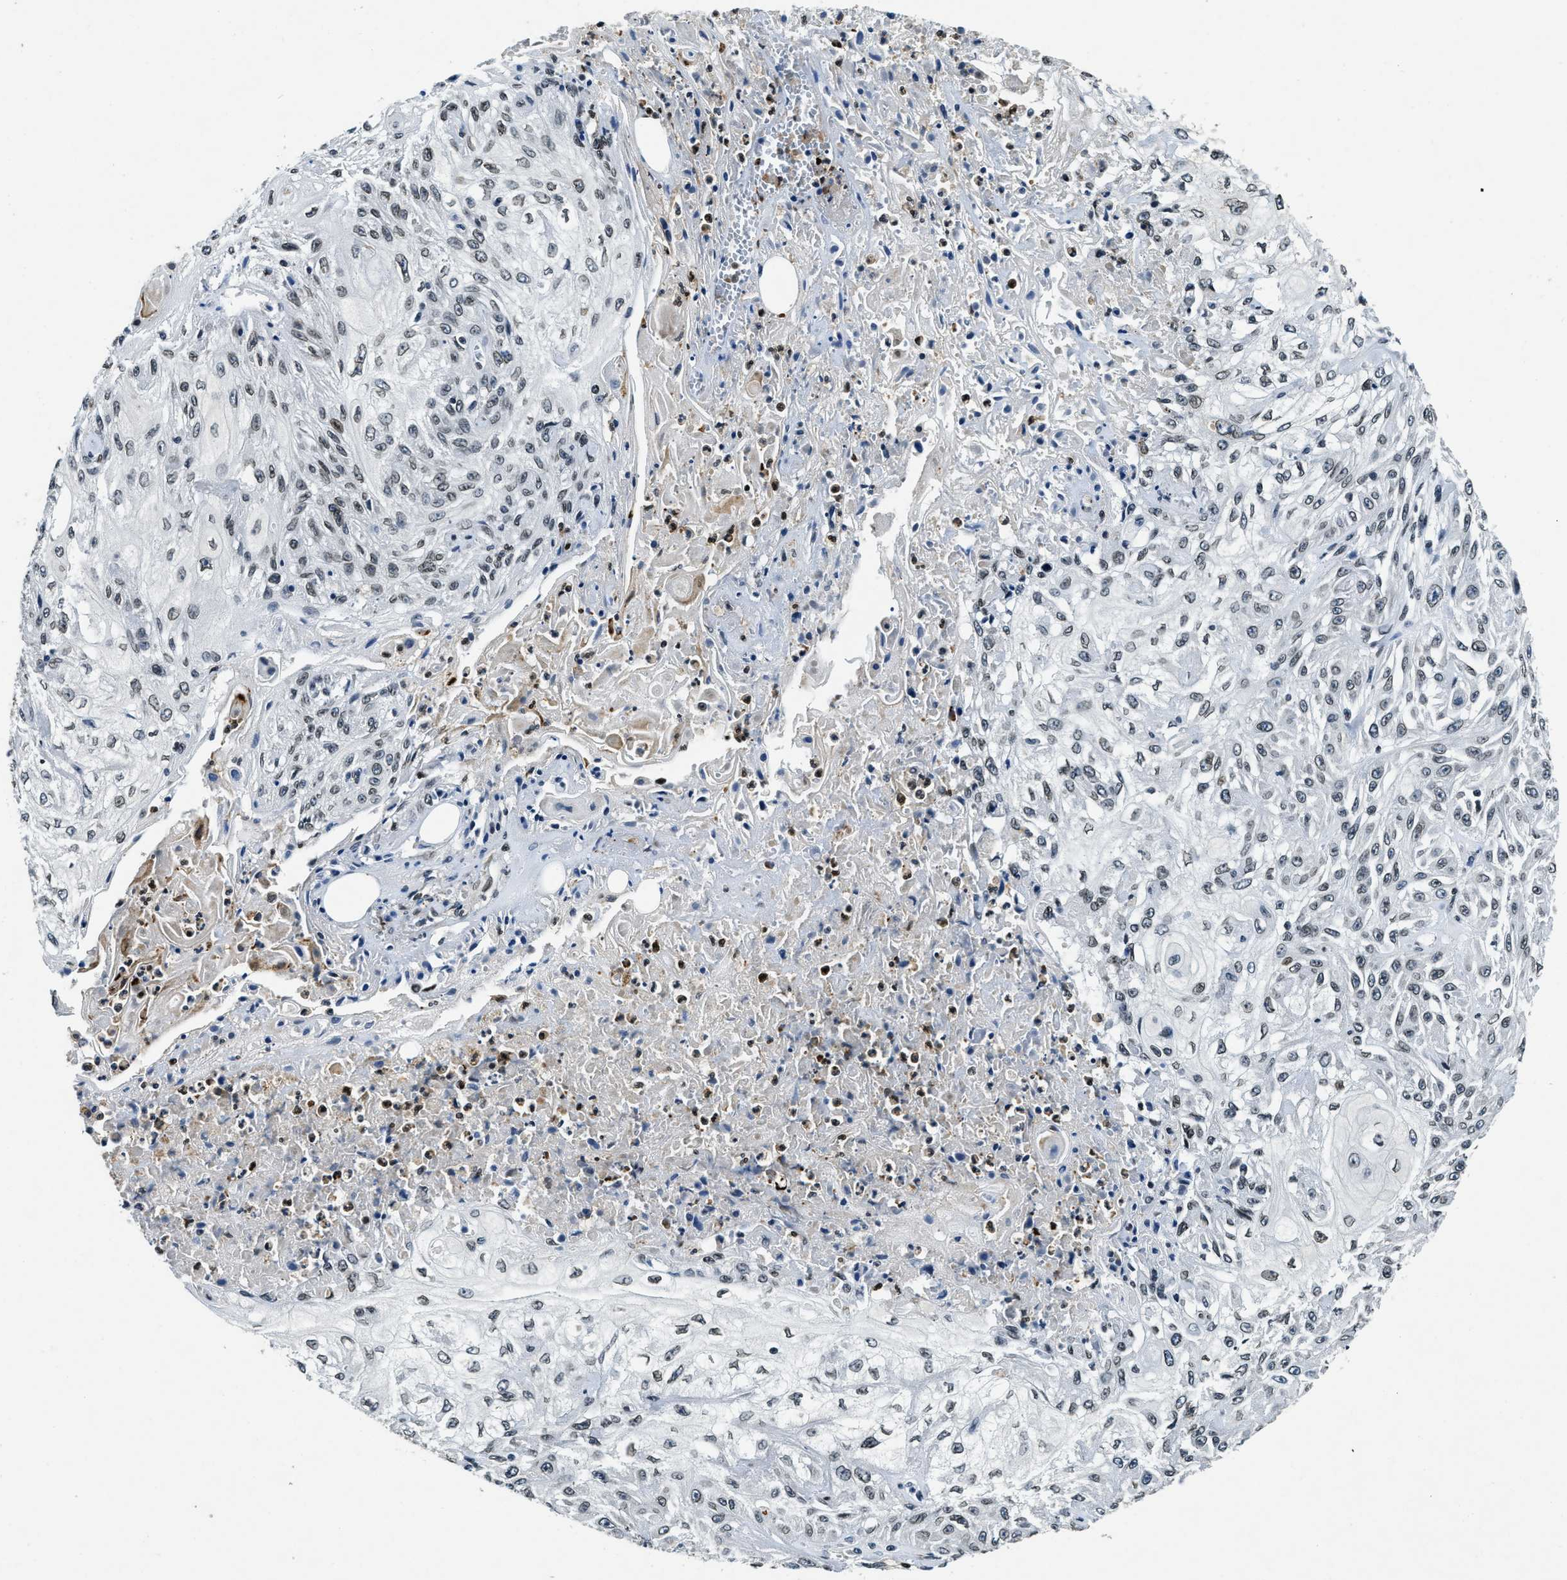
{"staining": {"intensity": "weak", "quantity": ">75%", "location": "nuclear"}, "tissue": "skin cancer", "cell_type": "Tumor cells", "image_type": "cancer", "snomed": [{"axis": "morphology", "description": "Squamous cell carcinoma, NOS"}, {"axis": "morphology", "description": "Squamous cell carcinoma, metastatic, NOS"}, {"axis": "topography", "description": "Skin"}, {"axis": "topography", "description": "Lymph node"}], "caption": "High-power microscopy captured an IHC histopathology image of skin squamous cell carcinoma, revealing weak nuclear staining in approximately >75% of tumor cells. The staining was performed using DAB (3,3'-diaminobenzidine), with brown indicating positive protein expression. Nuclei are stained blue with hematoxylin.", "gene": "ZC3HC1", "patient": {"sex": "male", "age": 75}}